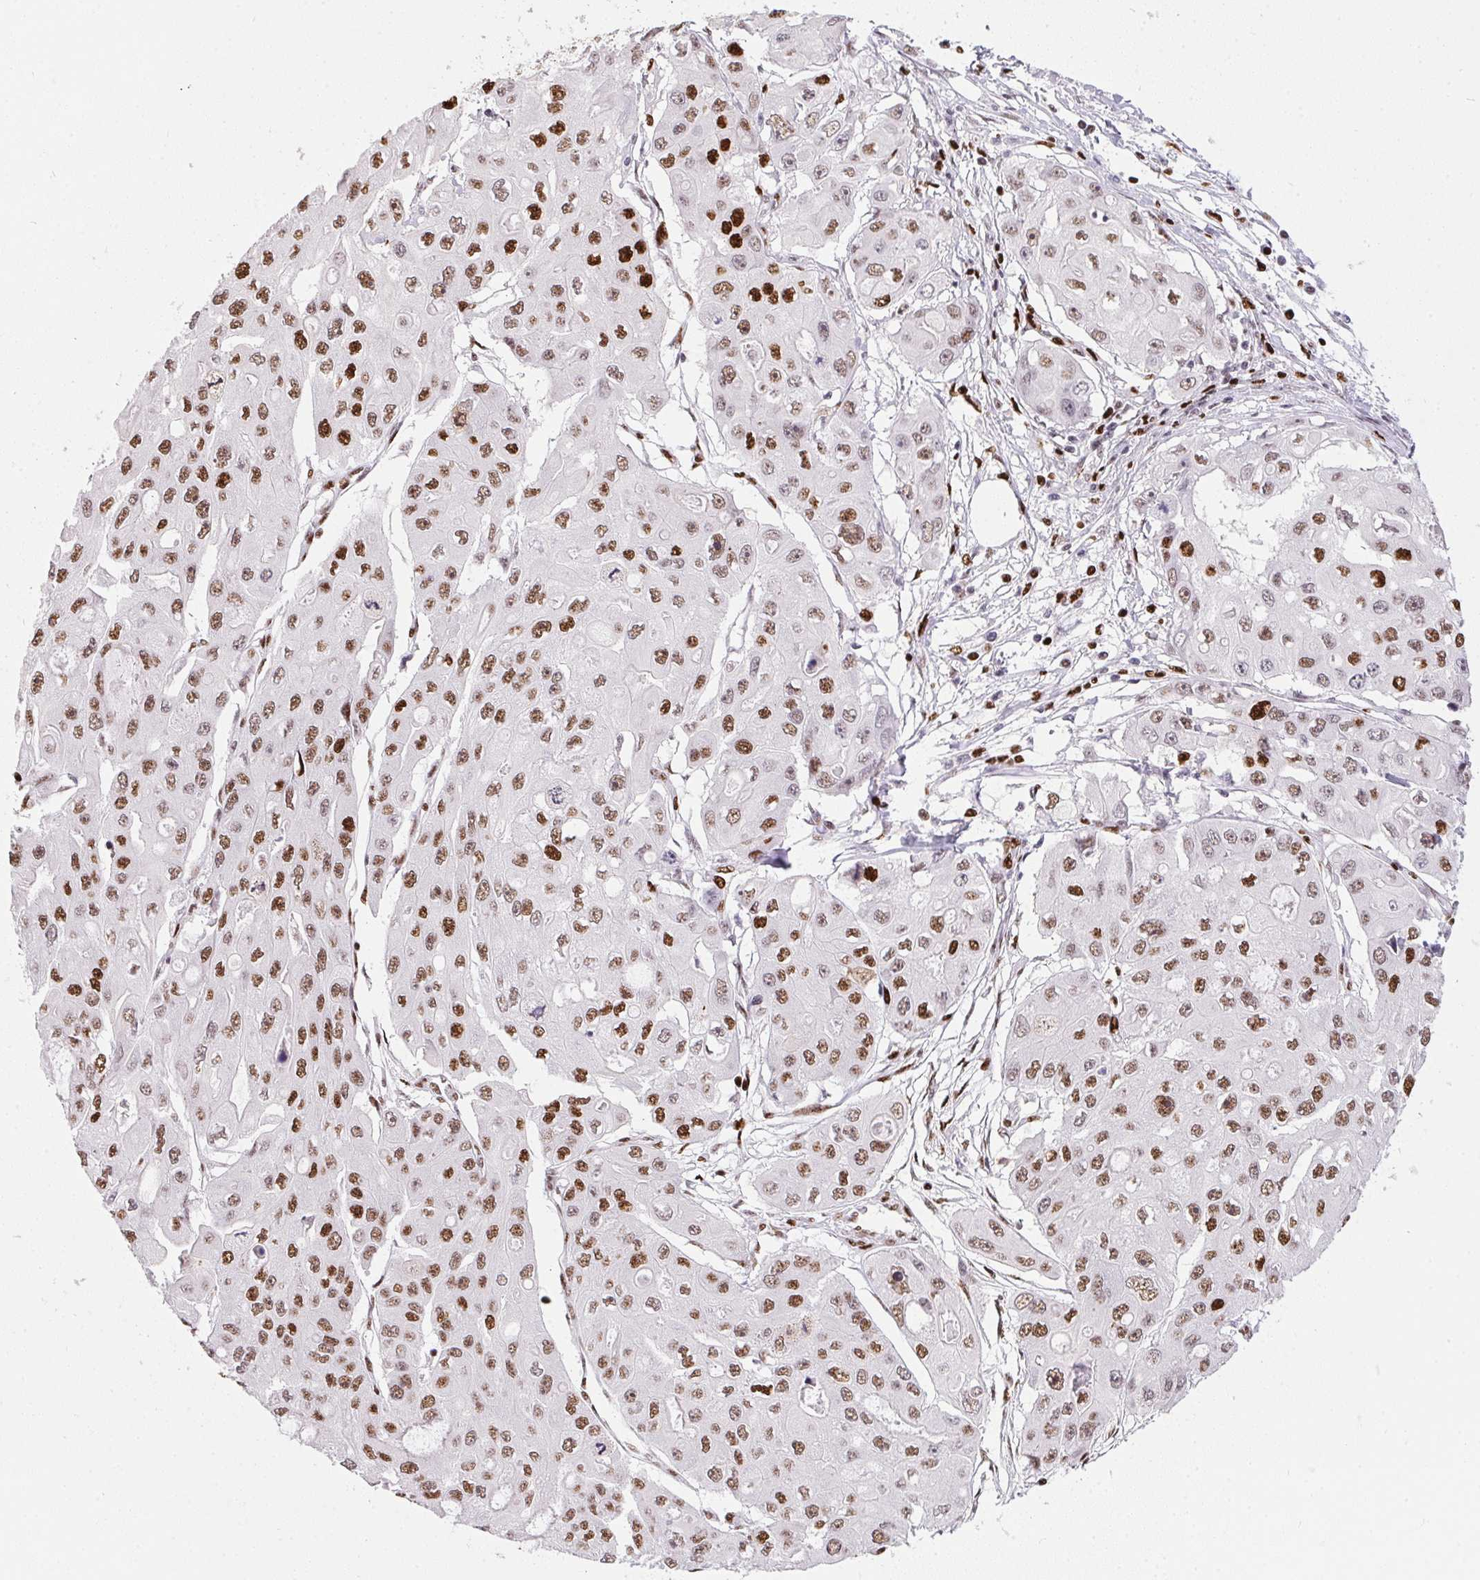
{"staining": {"intensity": "moderate", "quantity": ">75%", "location": "nuclear"}, "tissue": "ovarian cancer", "cell_type": "Tumor cells", "image_type": "cancer", "snomed": [{"axis": "morphology", "description": "Cystadenocarcinoma, serous, NOS"}, {"axis": "topography", "description": "Ovary"}], "caption": "Moderate nuclear staining is seen in approximately >75% of tumor cells in serous cystadenocarcinoma (ovarian). (IHC, brightfield microscopy, high magnification).", "gene": "PAGE3", "patient": {"sex": "female", "age": 56}}